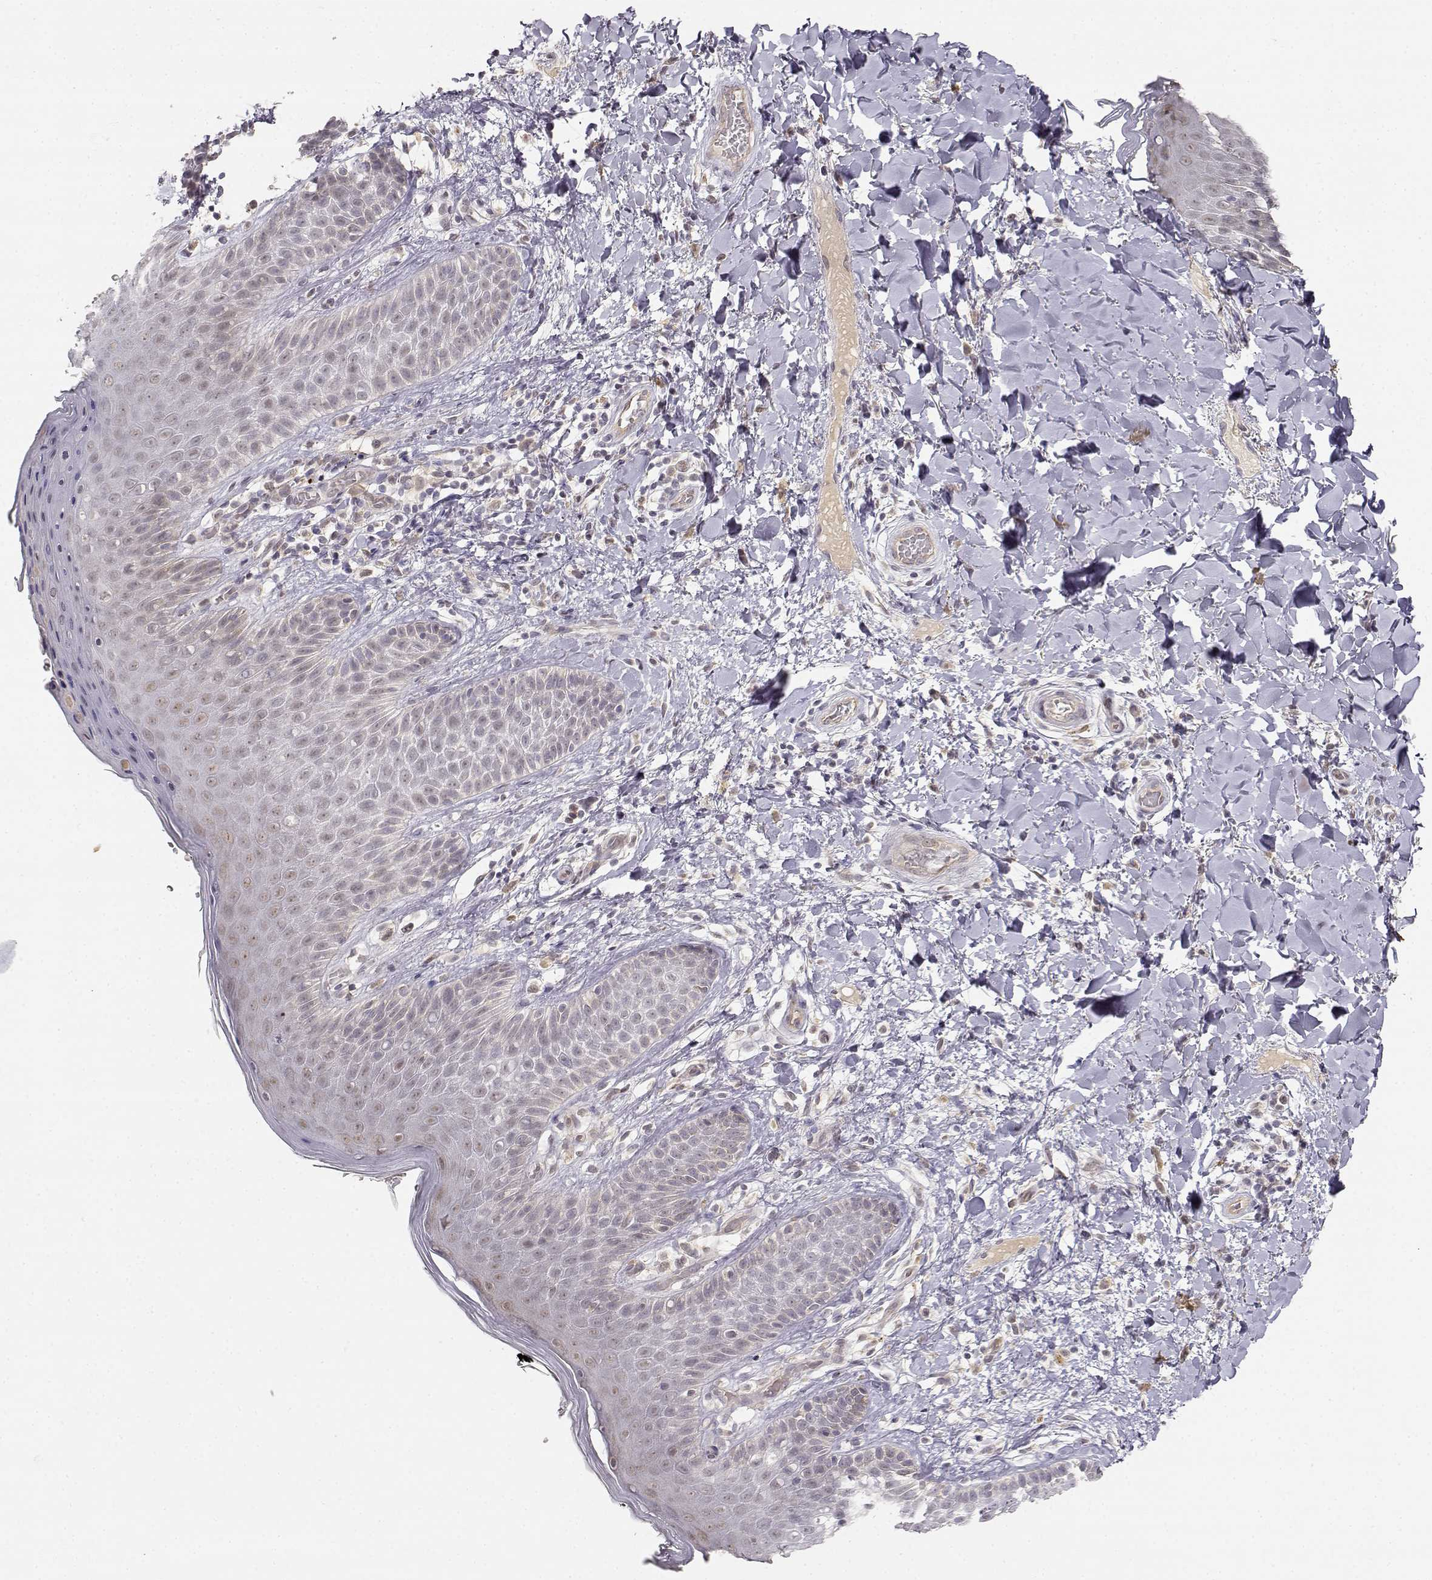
{"staining": {"intensity": "weak", "quantity": "<25%", "location": "nuclear"}, "tissue": "skin", "cell_type": "Epidermal cells", "image_type": "normal", "snomed": [{"axis": "morphology", "description": "Normal tissue, NOS"}, {"axis": "topography", "description": "Anal"}], "caption": "Epidermal cells are negative for brown protein staining in normal skin. (Brightfield microscopy of DAB immunohistochemistry (IHC) at high magnification).", "gene": "EAF2", "patient": {"sex": "male", "age": 36}}